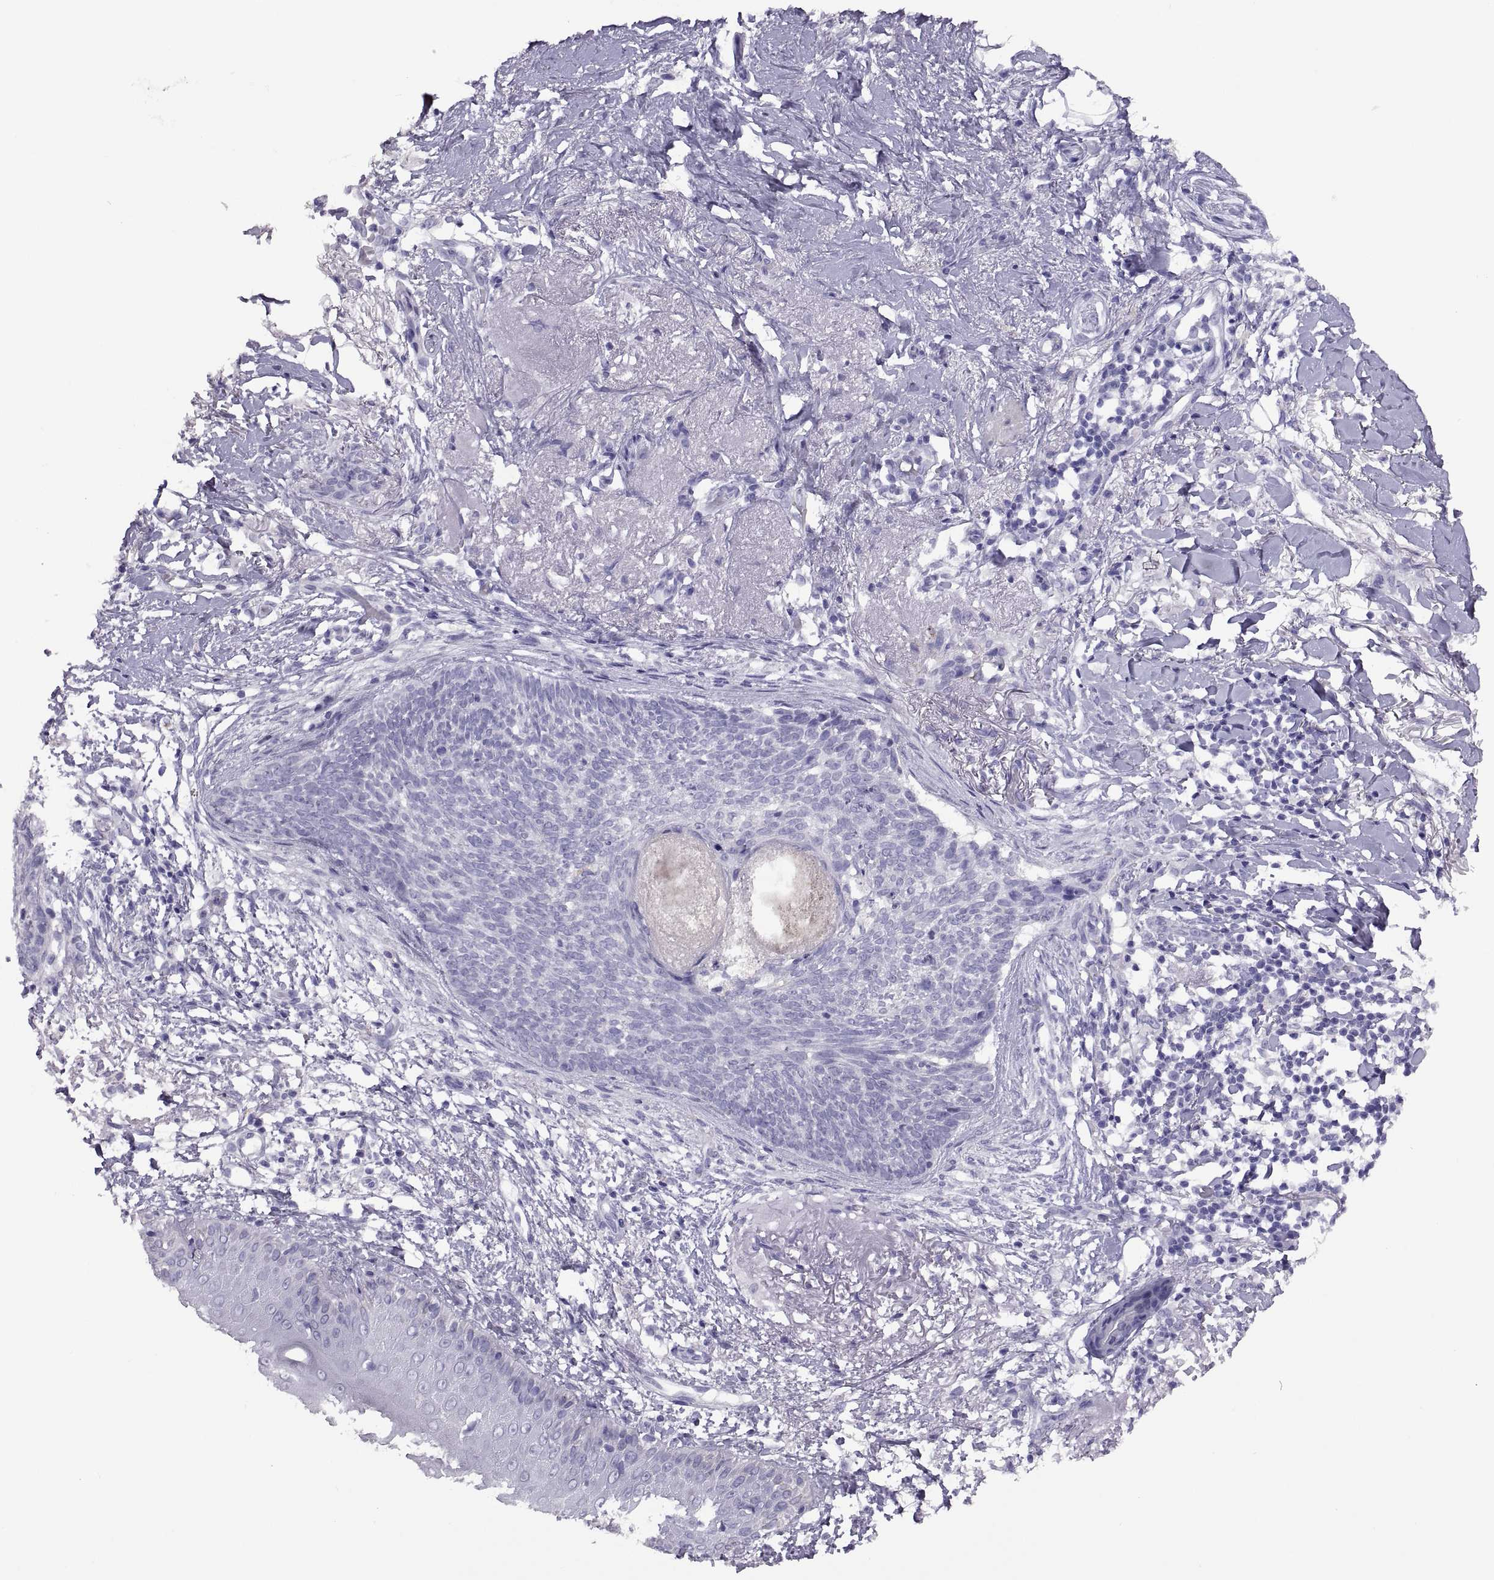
{"staining": {"intensity": "negative", "quantity": "none", "location": "none"}, "tissue": "skin cancer", "cell_type": "Tumor cells", "image_type": "cancer", "snomed": [{"axis": "morphology", "description": "Normal tissue, NOS"}, {"axis": "morphology", "description": "Basal cell carcinoma"}, {"axis": "topography", "description": "Skin"}], "caption": "This photomicrograph is of skin cancer stained with IHC to label a protein in brown with the nuclei are counter-stained blue. There is no expression in tumor cells.", "gene": "RGS20", "patient": {"sex": "male", "age": 84}}